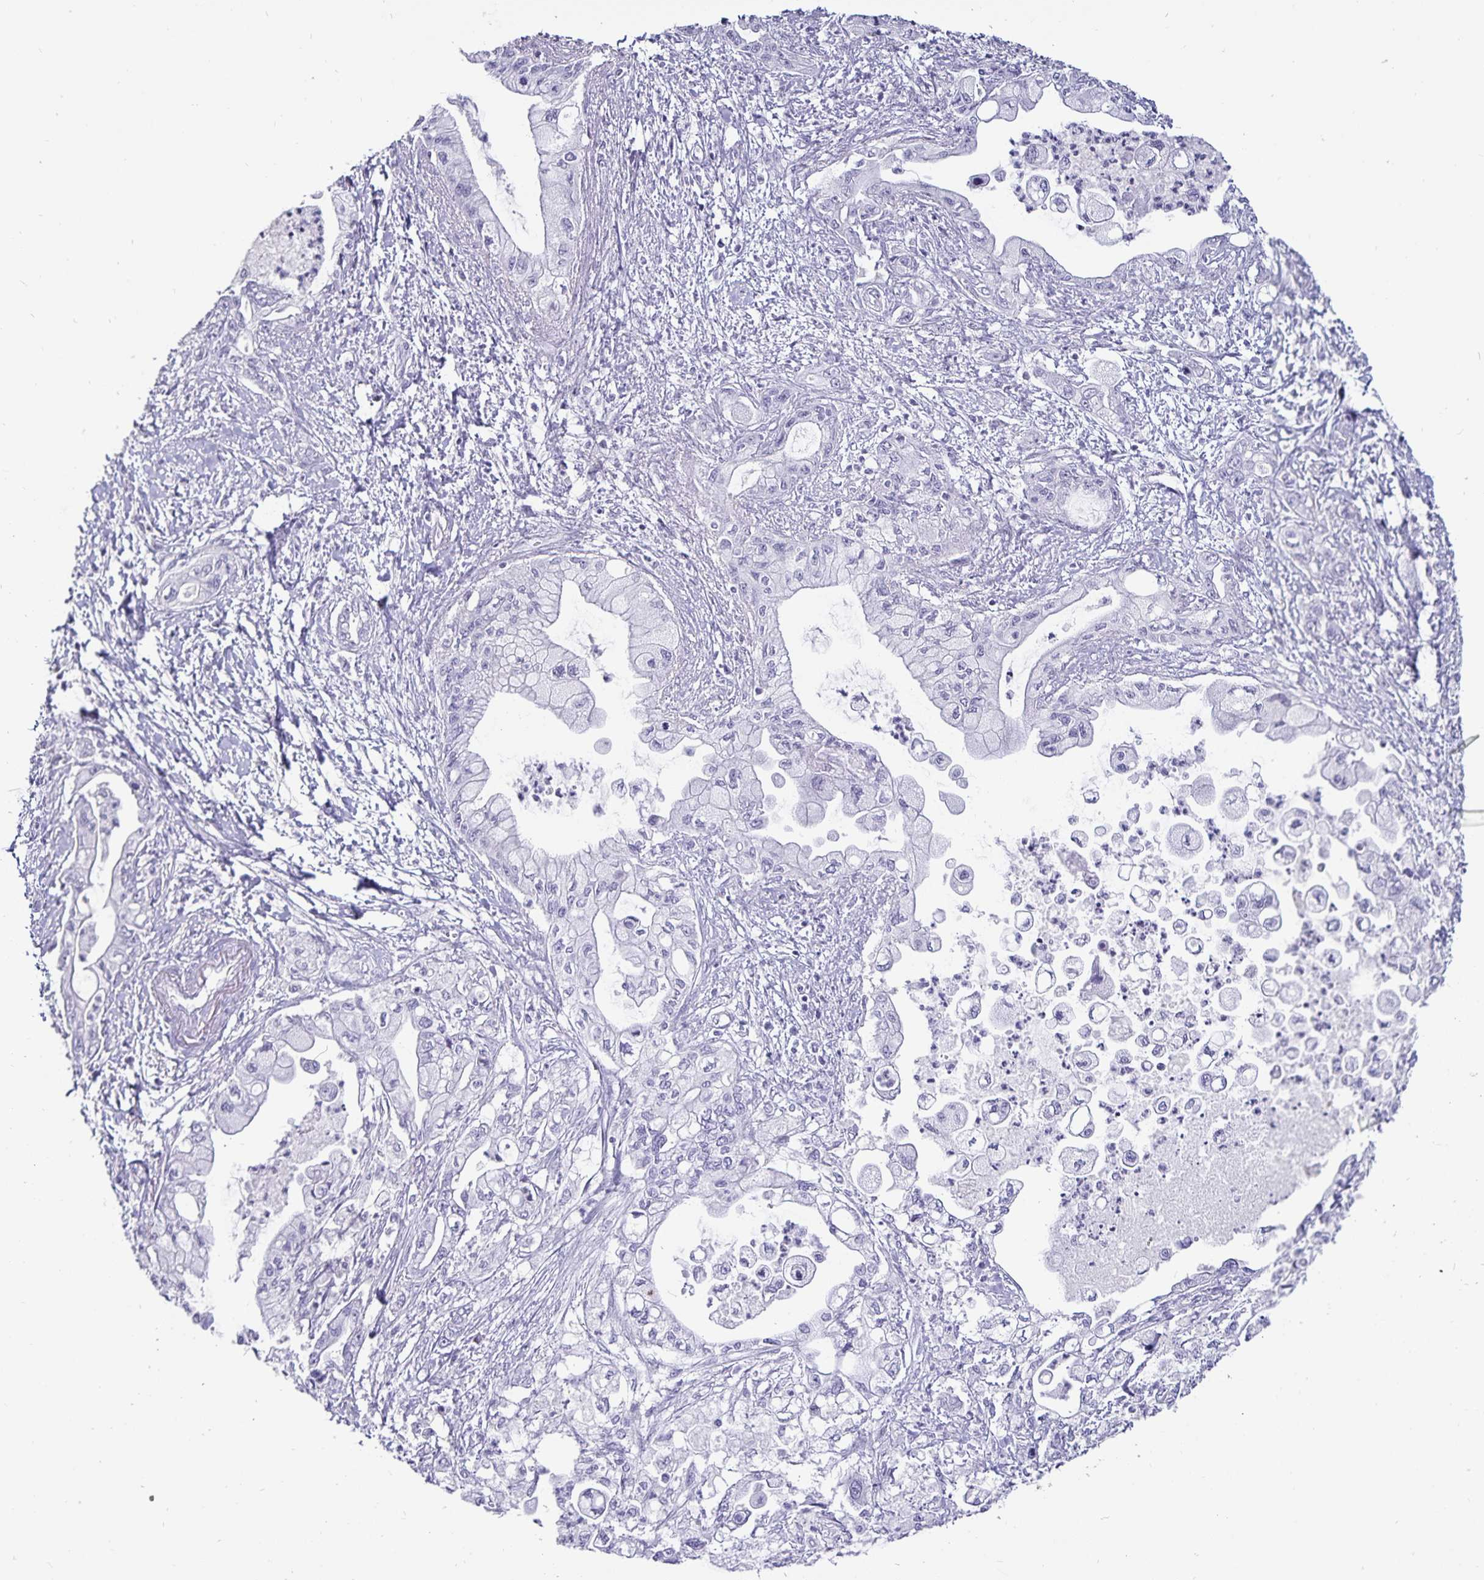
{"staining": {"intensity": "negative", "quantity": "none", "location": "none"}, "tissue": "pancreatic cancer", "cell_type": "Tumor cells", "image_type": "cancer", "snomed": [{"axis": "morphology", "description": "Adenocarcinoma, NOS"}, {"axis": "topography", "description": "Pancreas"}], "caption": "Pancreatic cancer was stained to show a protein in brown. There is no significant staining in tumor cells. (DAB (3,3'-diaminobenzidine) immunohistochemistry visualized using brightfield microscopy, high magnification).", "gene": "DEFA6", "patient": {"sex": "male", "age": 61}}